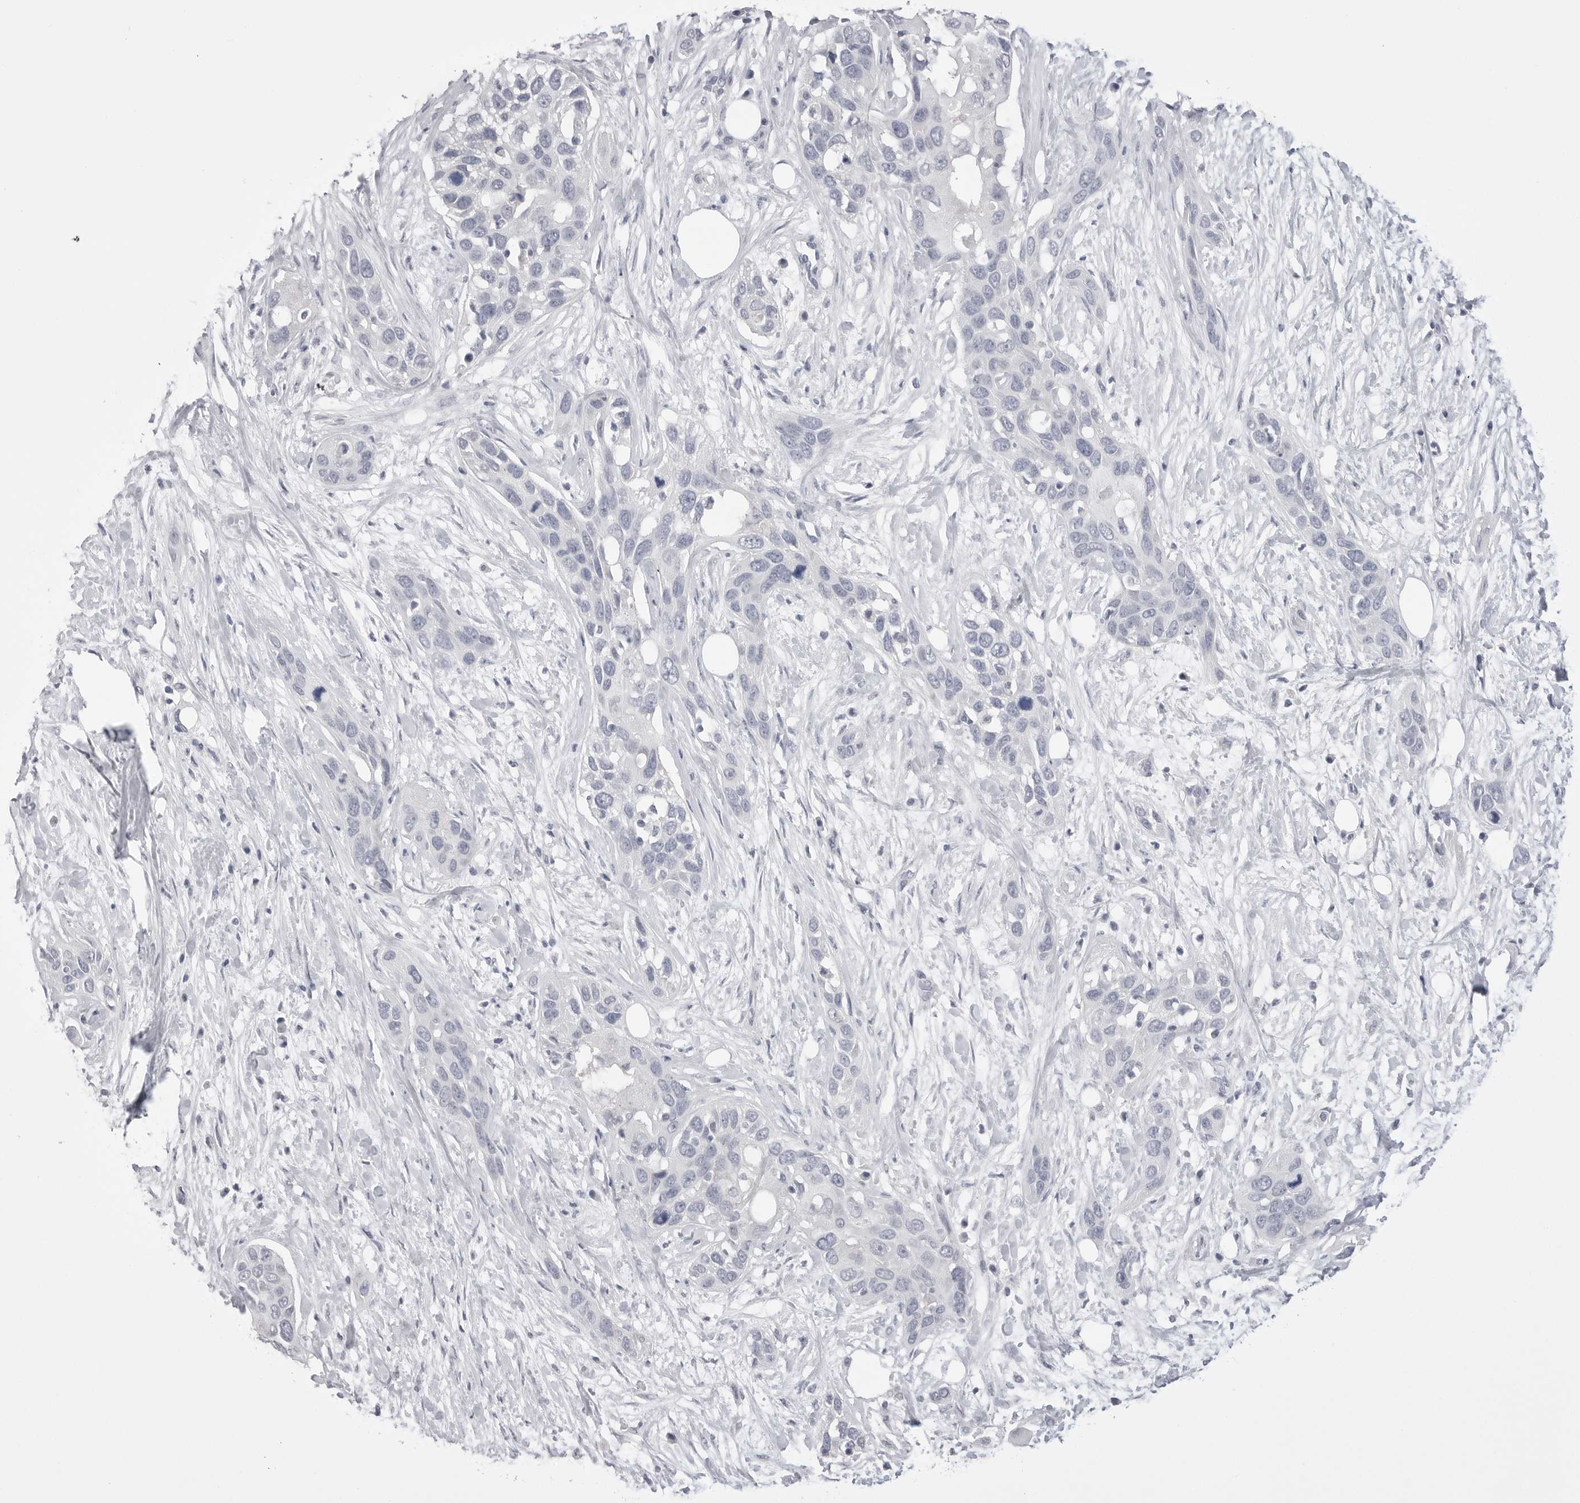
{"staining": {"intensity": "negative", "quantity": "none", "location": "none"}, "tissue": "pancreatic cancer", "cell_type": "Tumor cells", "image_type": "cancer", "snomed": [{"axis": "morphology", "description": "Adenocarcinoma, NOS"}, {"axis": "topography", "description": "Pancreas"}], "caption": "Protein analysis of pancreatic cancer demonstrates no significant positivity in tumor cells. (IHC, brightfield microscopy, high magnification).", "gene": "CPB1", "patient": {"sex": "female", "age": 60}}